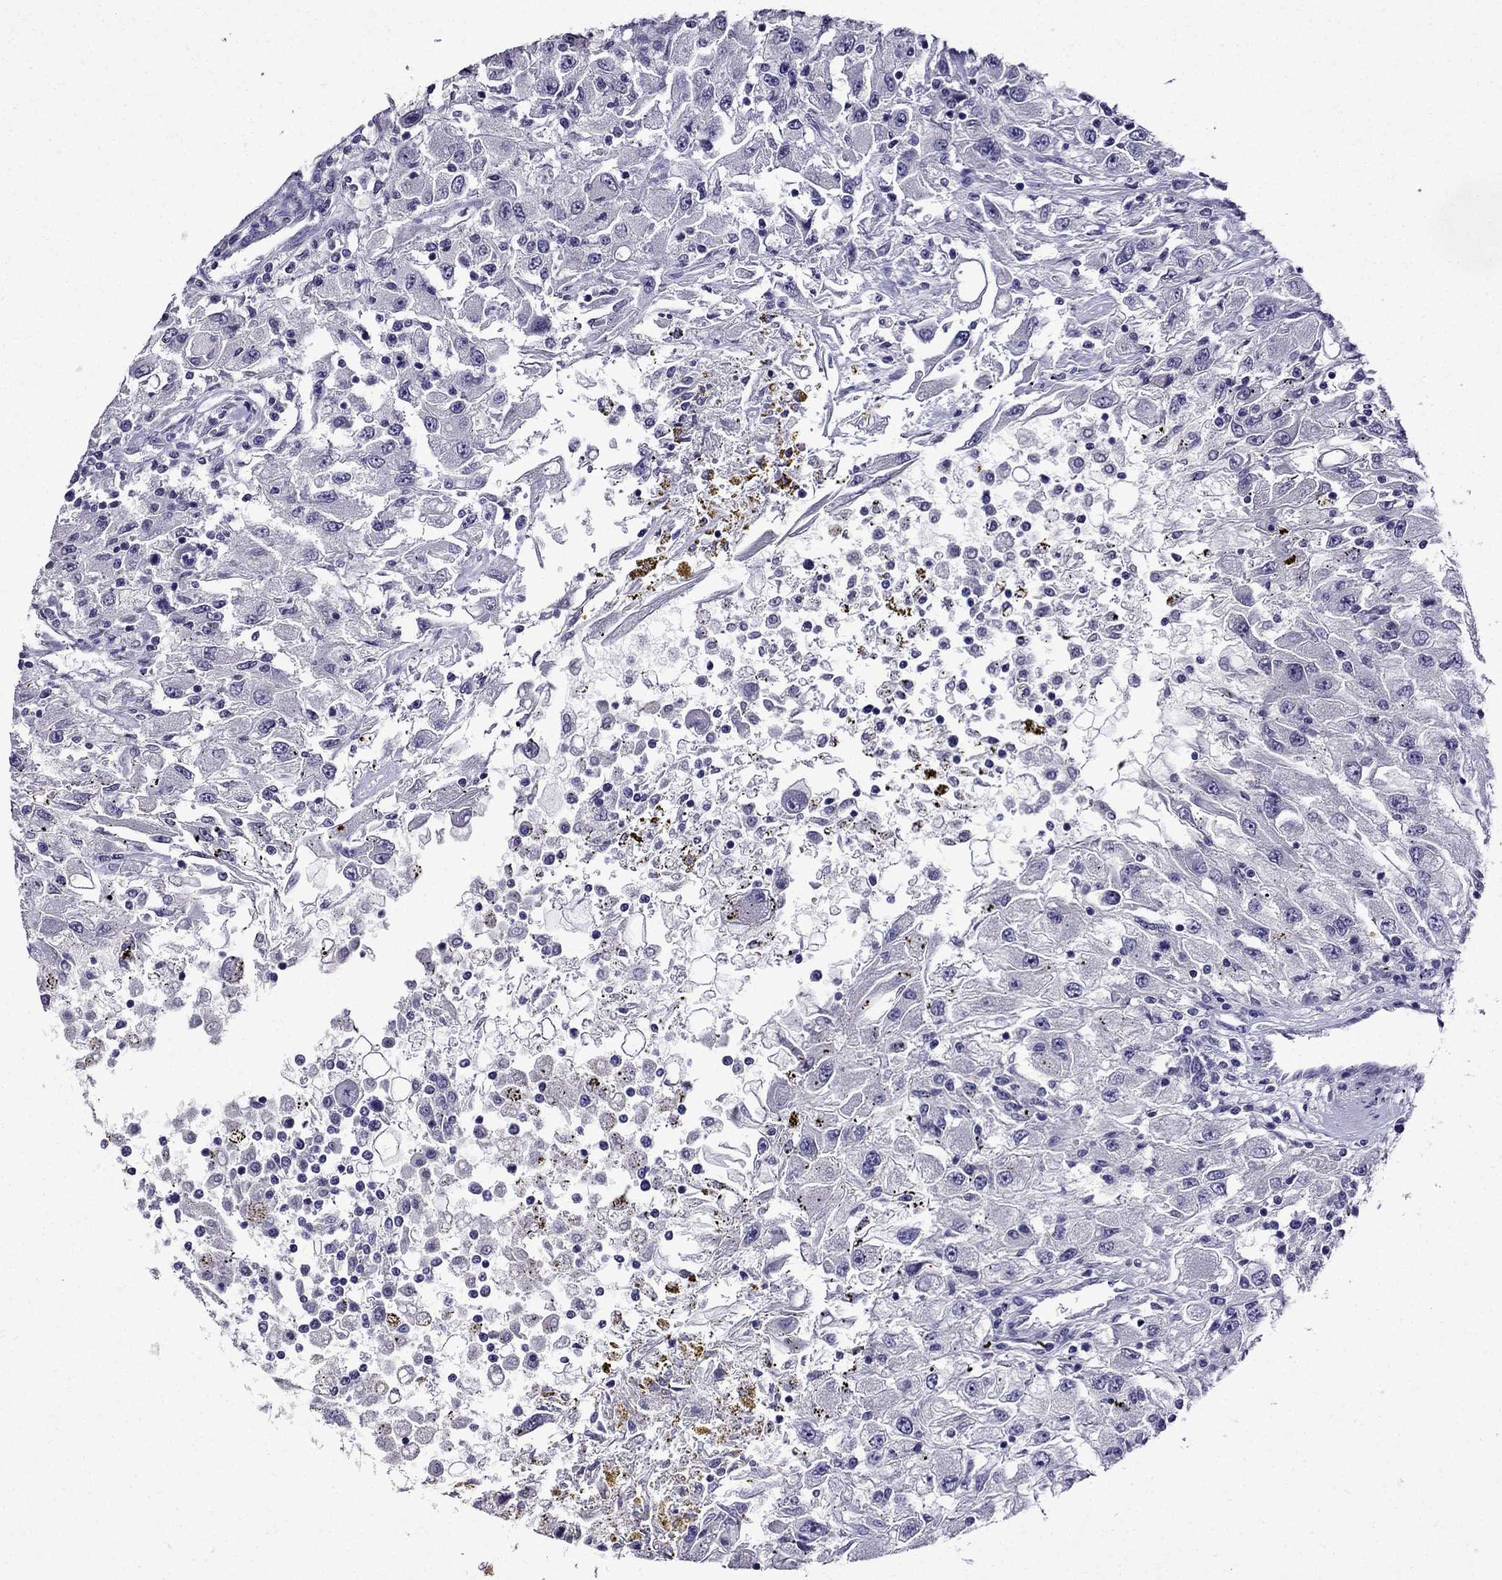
{"staining": {"intensity": "negative", "quantity": "none", "location": "none"}, "tissue": "renal cancer", "cell_type": "Tumor cells", "image_type": "cancer", "snomed": [{"axis": "morphology", "description": "Adenocarcinoma, NOS"}, {"axis": "topography", "description": "Kidney"}], "caption": "Renal cancer (adenocarcinoma) was stained to show a protein in brown. There is no significant expression in tumor cells. (Brightfield microscopy of DAB IHC at high magnification).", "gene": "DNAH17", "patient": {"sex": "female", "age": 67}}